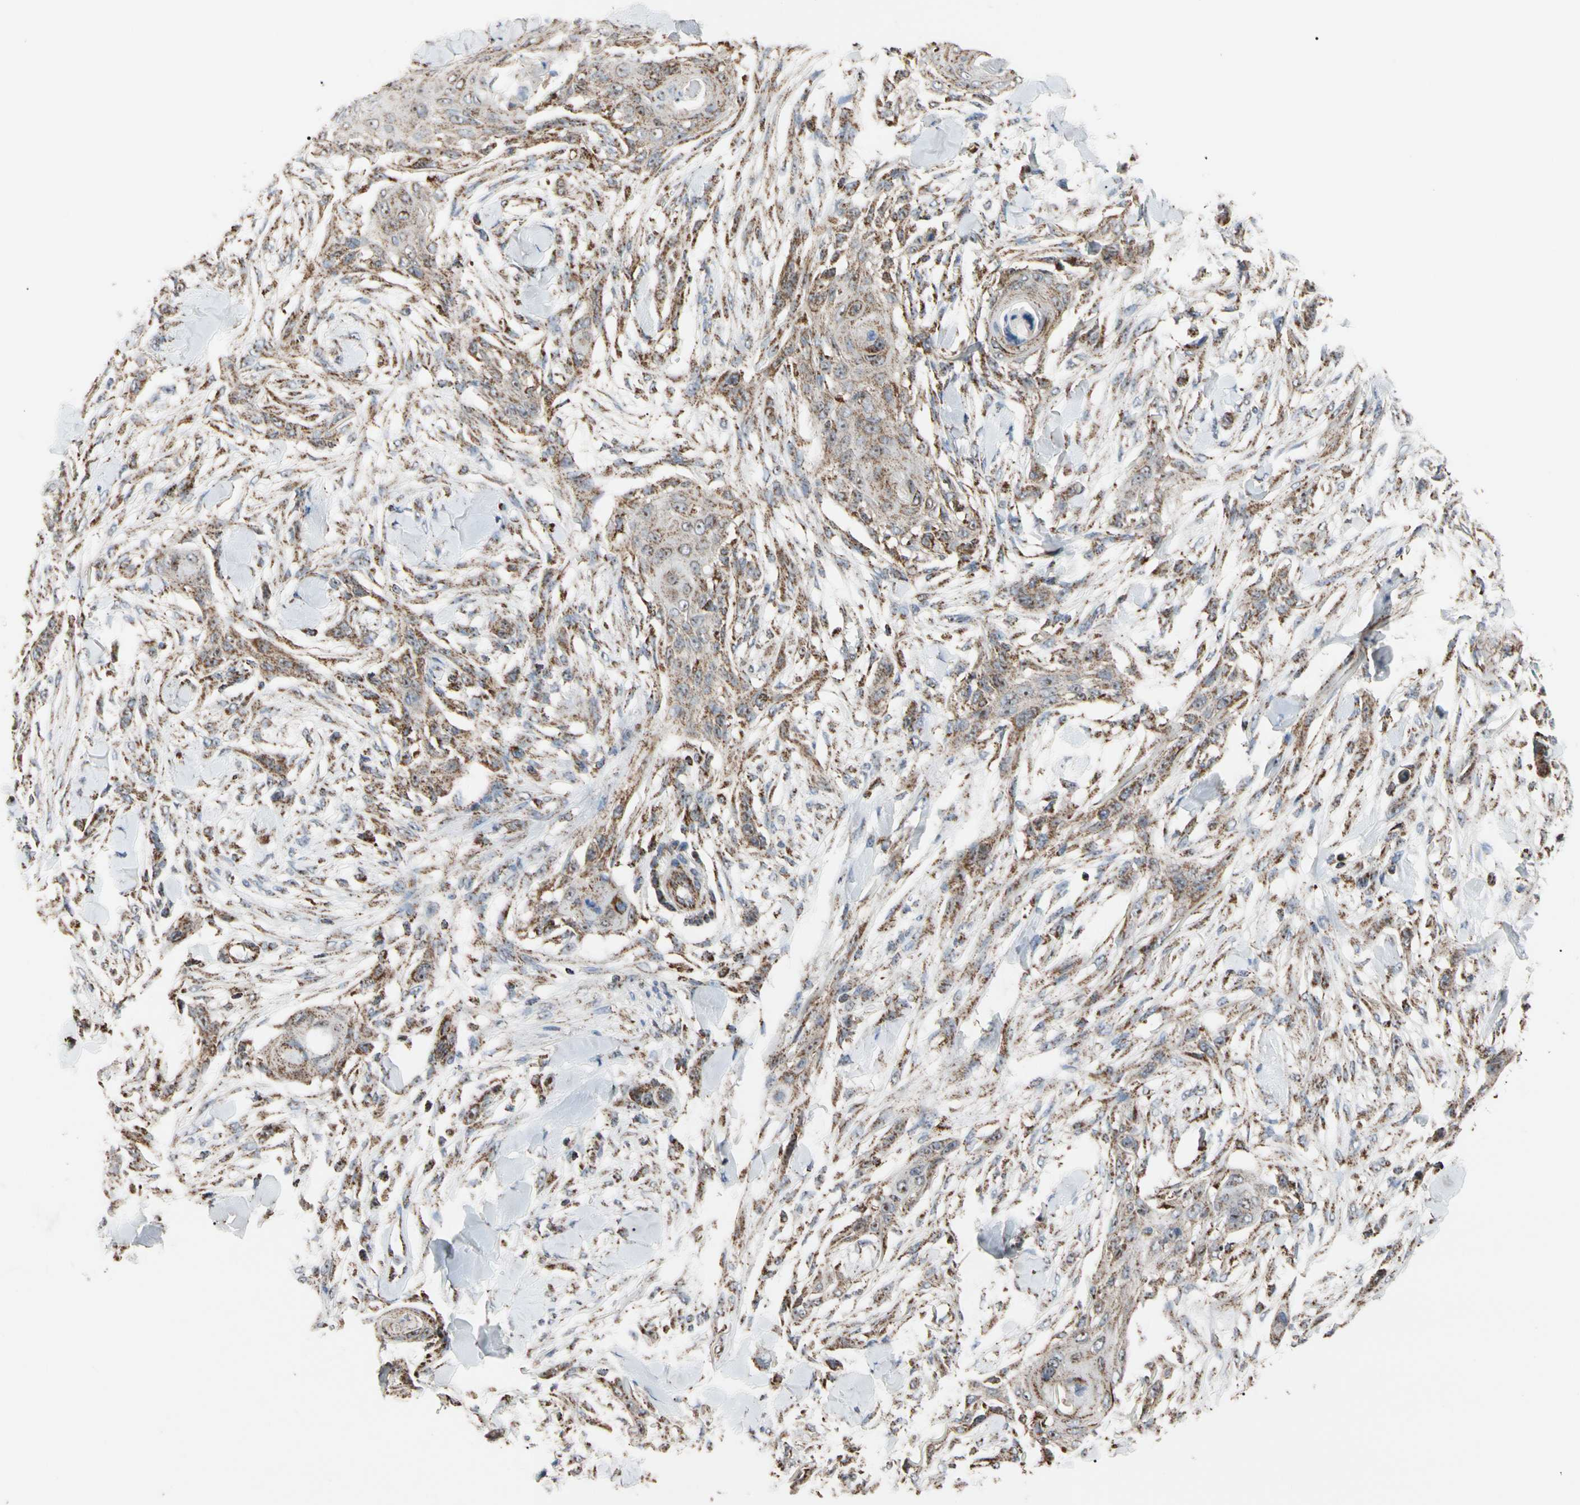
{"staining": {"intensity": "moderate", "quantity": ">75%", "location": "cytoplasmic/membranous"}, "tissue": "skin cancer", "cell_type": "Tumor cells", "image_type": "cancer", "snomed": [{"axis": "morphology", "description": "Squamous cell carcinoma, NOS"}, {"axis": "topography", "description": "Skin"}], "caption": "Immunohistochemical staining of skin squamous cell carcinoma shows moderate cytoplasmic/membranous protein expression in about >75% of tumor cells. Immunohistochemistry stains the protein in brown and the nuclei are stained blue.", "gene": "FAM110B", "patient": {"sex": "female", "age": 59}}